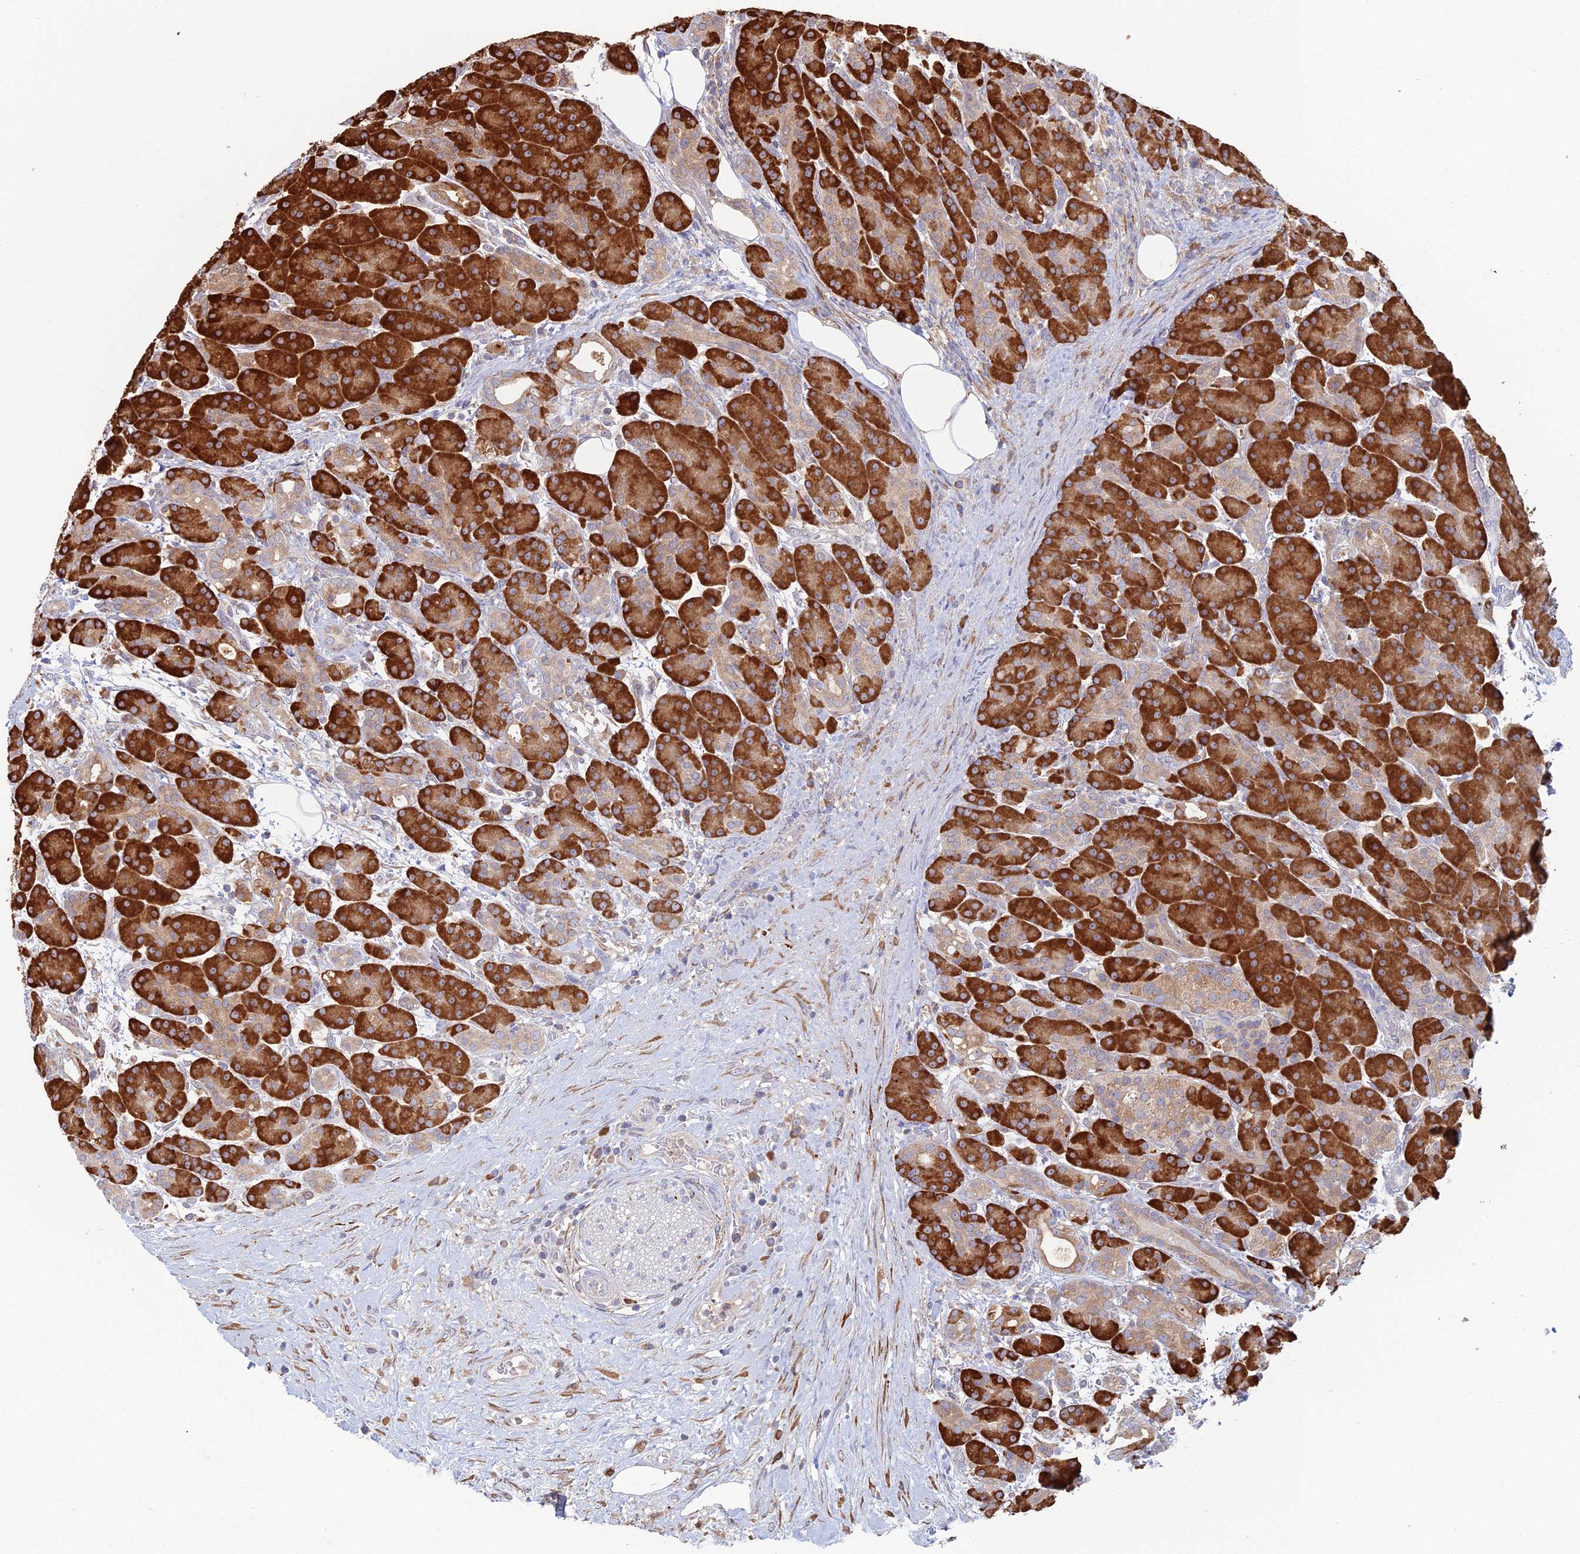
{"staining": {"intensity": "strong", "quantity": ">75%", "location": "cytoplasmic/membranous"}, "tissue": "pancreas", "cell_type": "Exocrine glandular cells", "image_type": "normal", "snomed": [{"axis": "morphology", "description": "Normal tissue, NOS"}, {"axis": "topography", "description": "Pancreas"}], "caption": "Immunohistochemistry (IHC) of normal human pancreas reveals high levels of strong cytoplasmic/membranous positivity in about >75% of exocrine glandular cells.", "gene": "TRAPPC6A", "patient": {"sex": "male", "age": 63}}